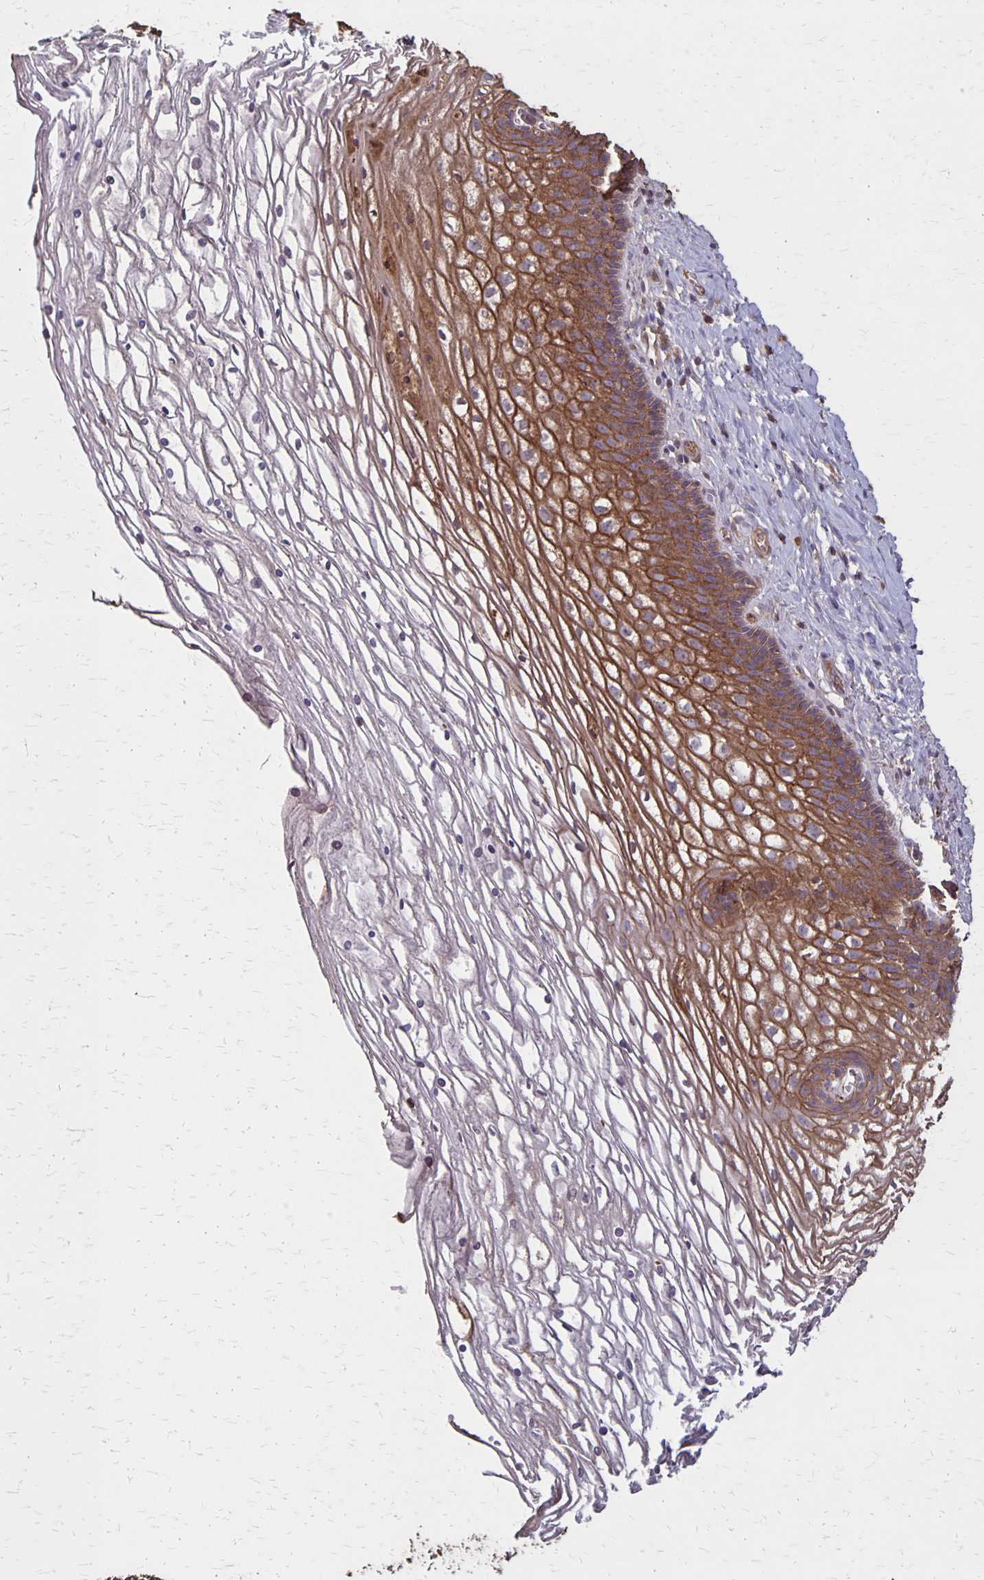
{"staining": {"intensity": "moderate", "quantity": ">75%", "location": "cytoplasmic/membranous"}, "tissue": "cervix", "cell_type": "Glandular cells", "image_type": "normal", "snomed": [{"axis": "morphology", "description": "Normal tissue, NOS"}, {"axis": "topography", "description": "Cervix"}], "caption": "Approximately >75% of glandular cells in benign cervix exhibit moderate cytoplasmic/membranous protein staining as visualized by brown immunohistochemical staining.", "gene": "PROM2", "patient": {"sex": "female", "age": 36}}